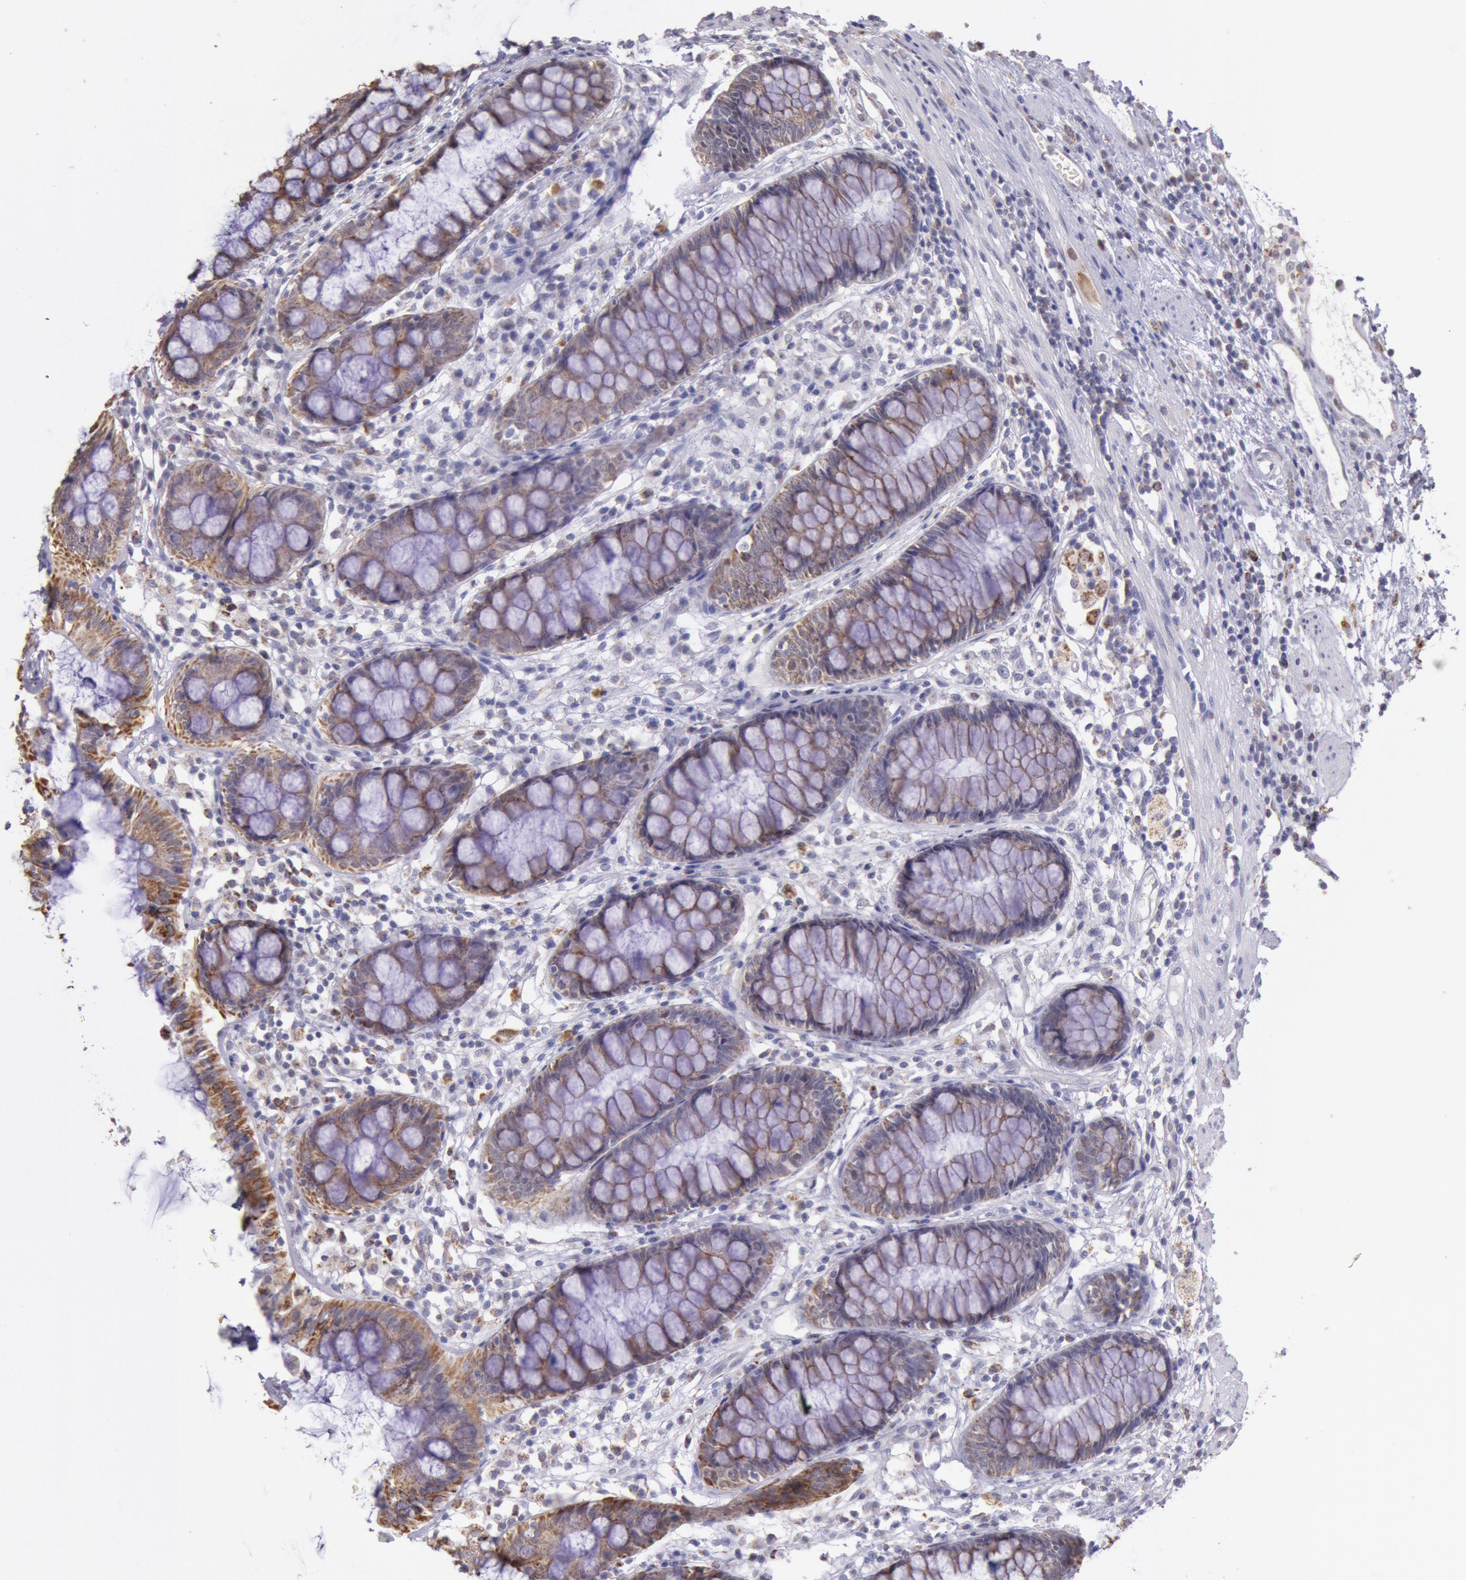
{"staining": {"intensity": "moderate", "quantity": ">75%", "location": "cytoplasmic/membranous"}, "tissue": "rectum", "cell_type": "Glandular cells", "image_type": "normal", "snomed": [{"axis": "morphology", "description": "Normal tissue, NOS"}, {"axis": "topography", "description": "Rectum"}], "caption": "Human rectum stained for a protein (brown) exhibits moderate cytoplasmic/membranous positive expression in about >75% of glandular cells.", "gene": "FRMD6", "patient": {"sex": "female", "age": 66}}